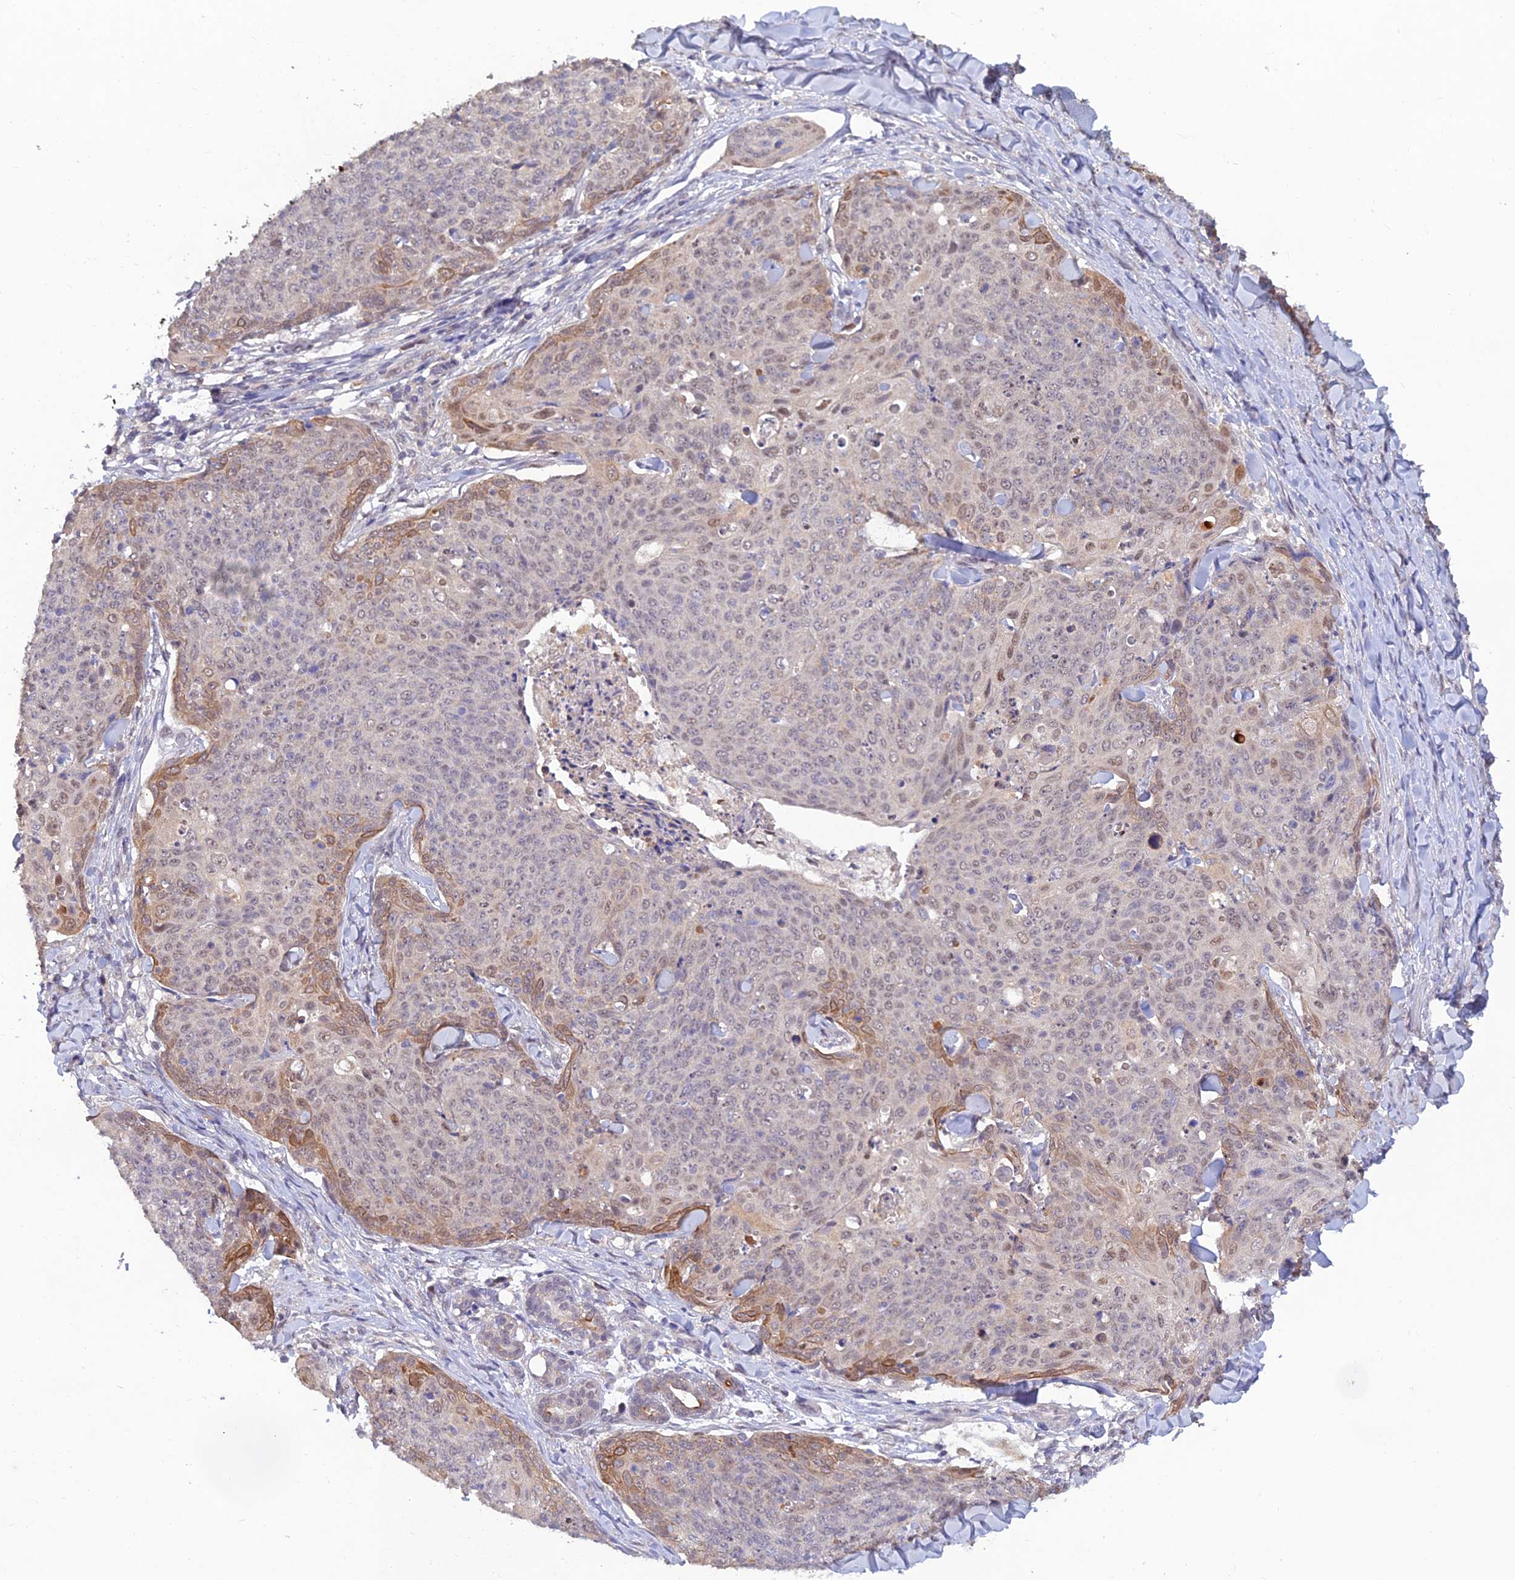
{"staining": {"intensity": "moderate", "quantity": "<25%", "location": "cytoplasmic/membranous,nuclear"}, "tissue": "skin cancer", "cell_type": "Tumor cells", "image_type": "cancer", "snomed": [{"axis": "morphology", "description": "Squamous cell carcinoma, NOS"}, {"axis": "topography", "description": "Skin"}, {"axis": "topography", "description": "Vulva"}], "caption": "A high-resolution image shows IHC staining of skin cancer (squamous cell carcinoma), which exhibits moderate cytoplasmic/membranous and nuclear positivity in approximately <25% of tumor cells.", "gene": "FASTKD5", "patient": {"sex": "female", "age": 85}}